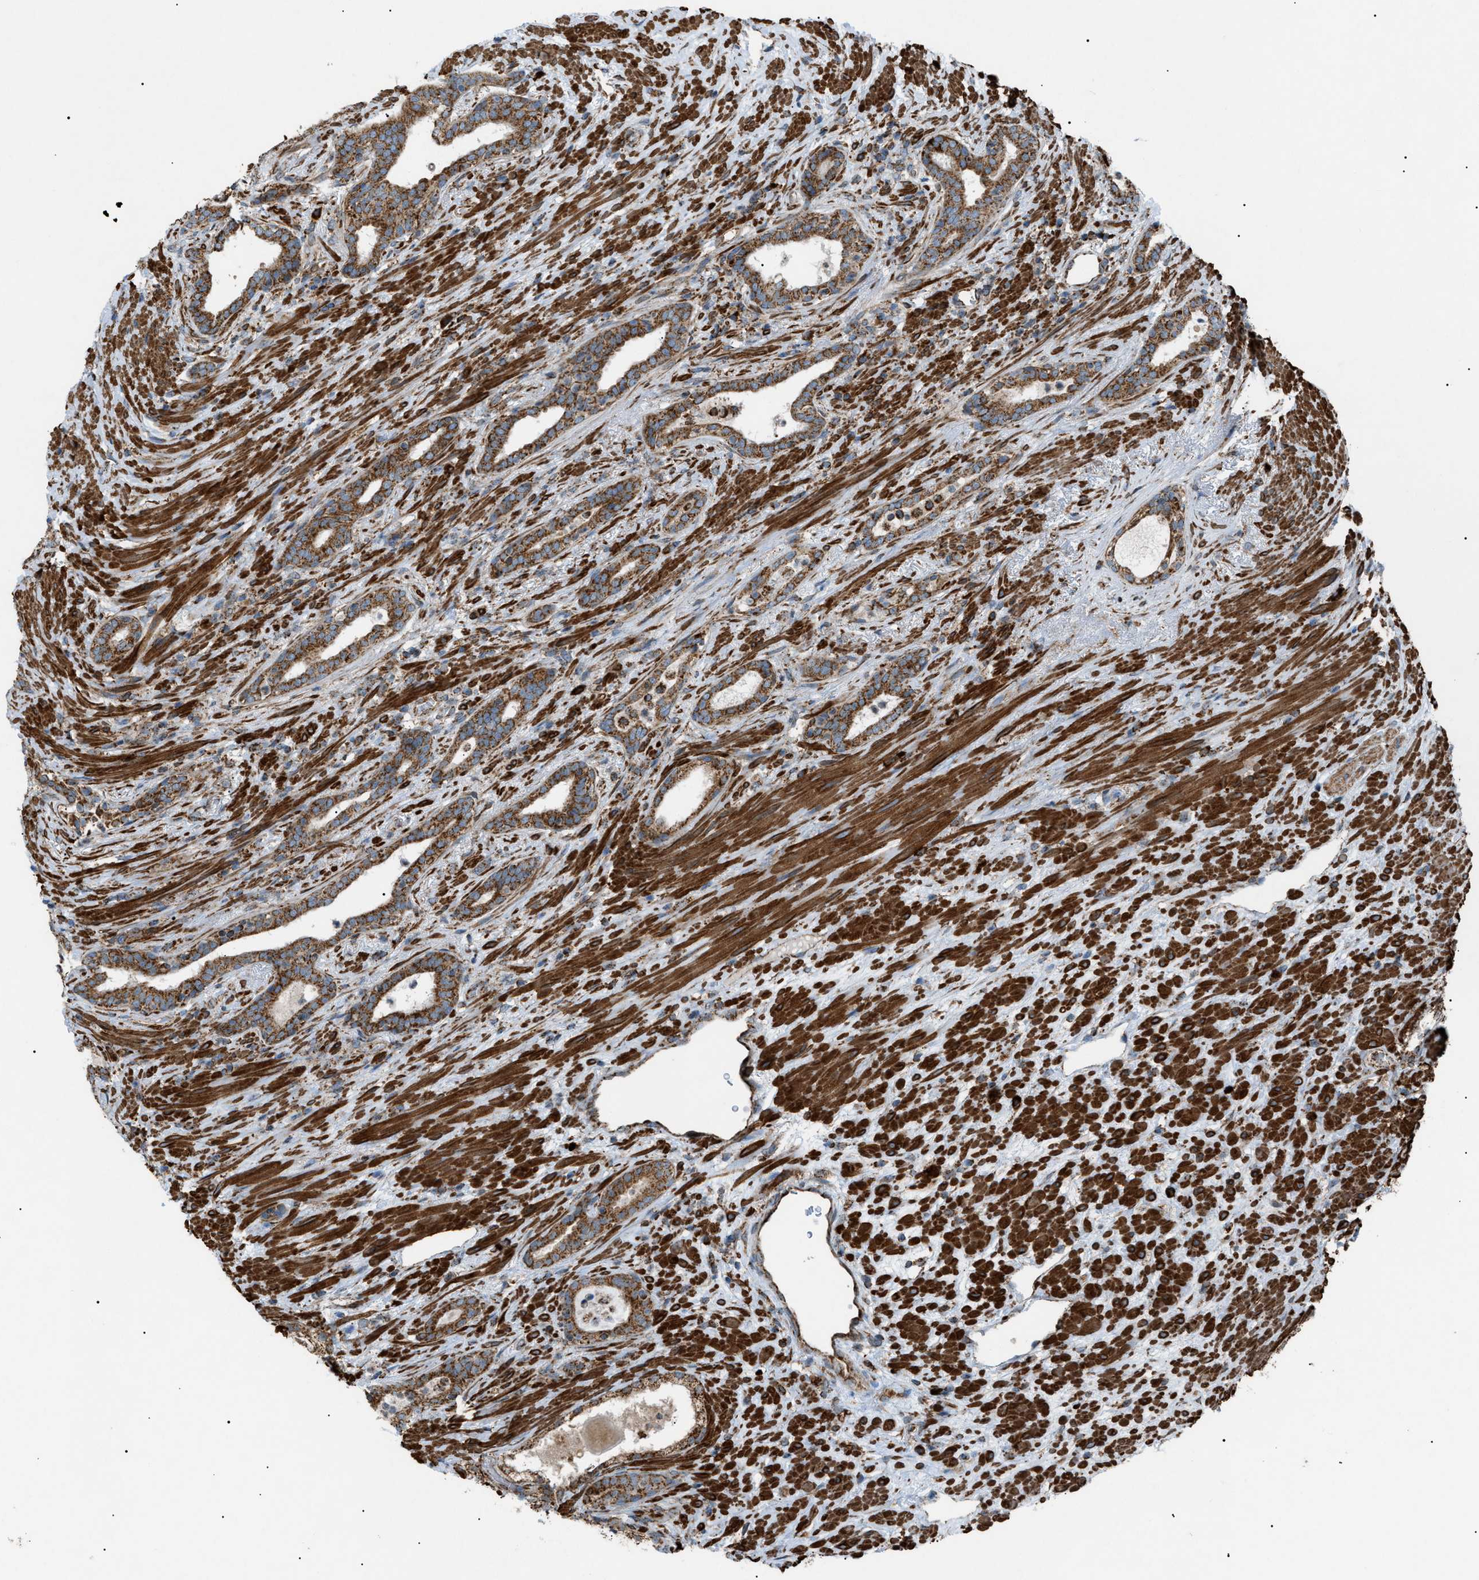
{"staining": {"intensity": "moderate", "quantity": ">75%", "location": "cytoplasmic/membranous"}, "tissue": "prostate cancer", "cell_type": "Tumor cells", "image_type": "cancer", "snomed": [{"axis": "morphology", "description": "Adenocarcinoma, High grade"}, {"axis": "topography", "description": "Prostate"}], "caption": "Human high-grade adenocarcinoma (prostate) stained with a protein marker demonstrates moderate staining in tumor cells.", "gene": "C1GALT1C1", "patient": {"sex": "male", "age": 71}}